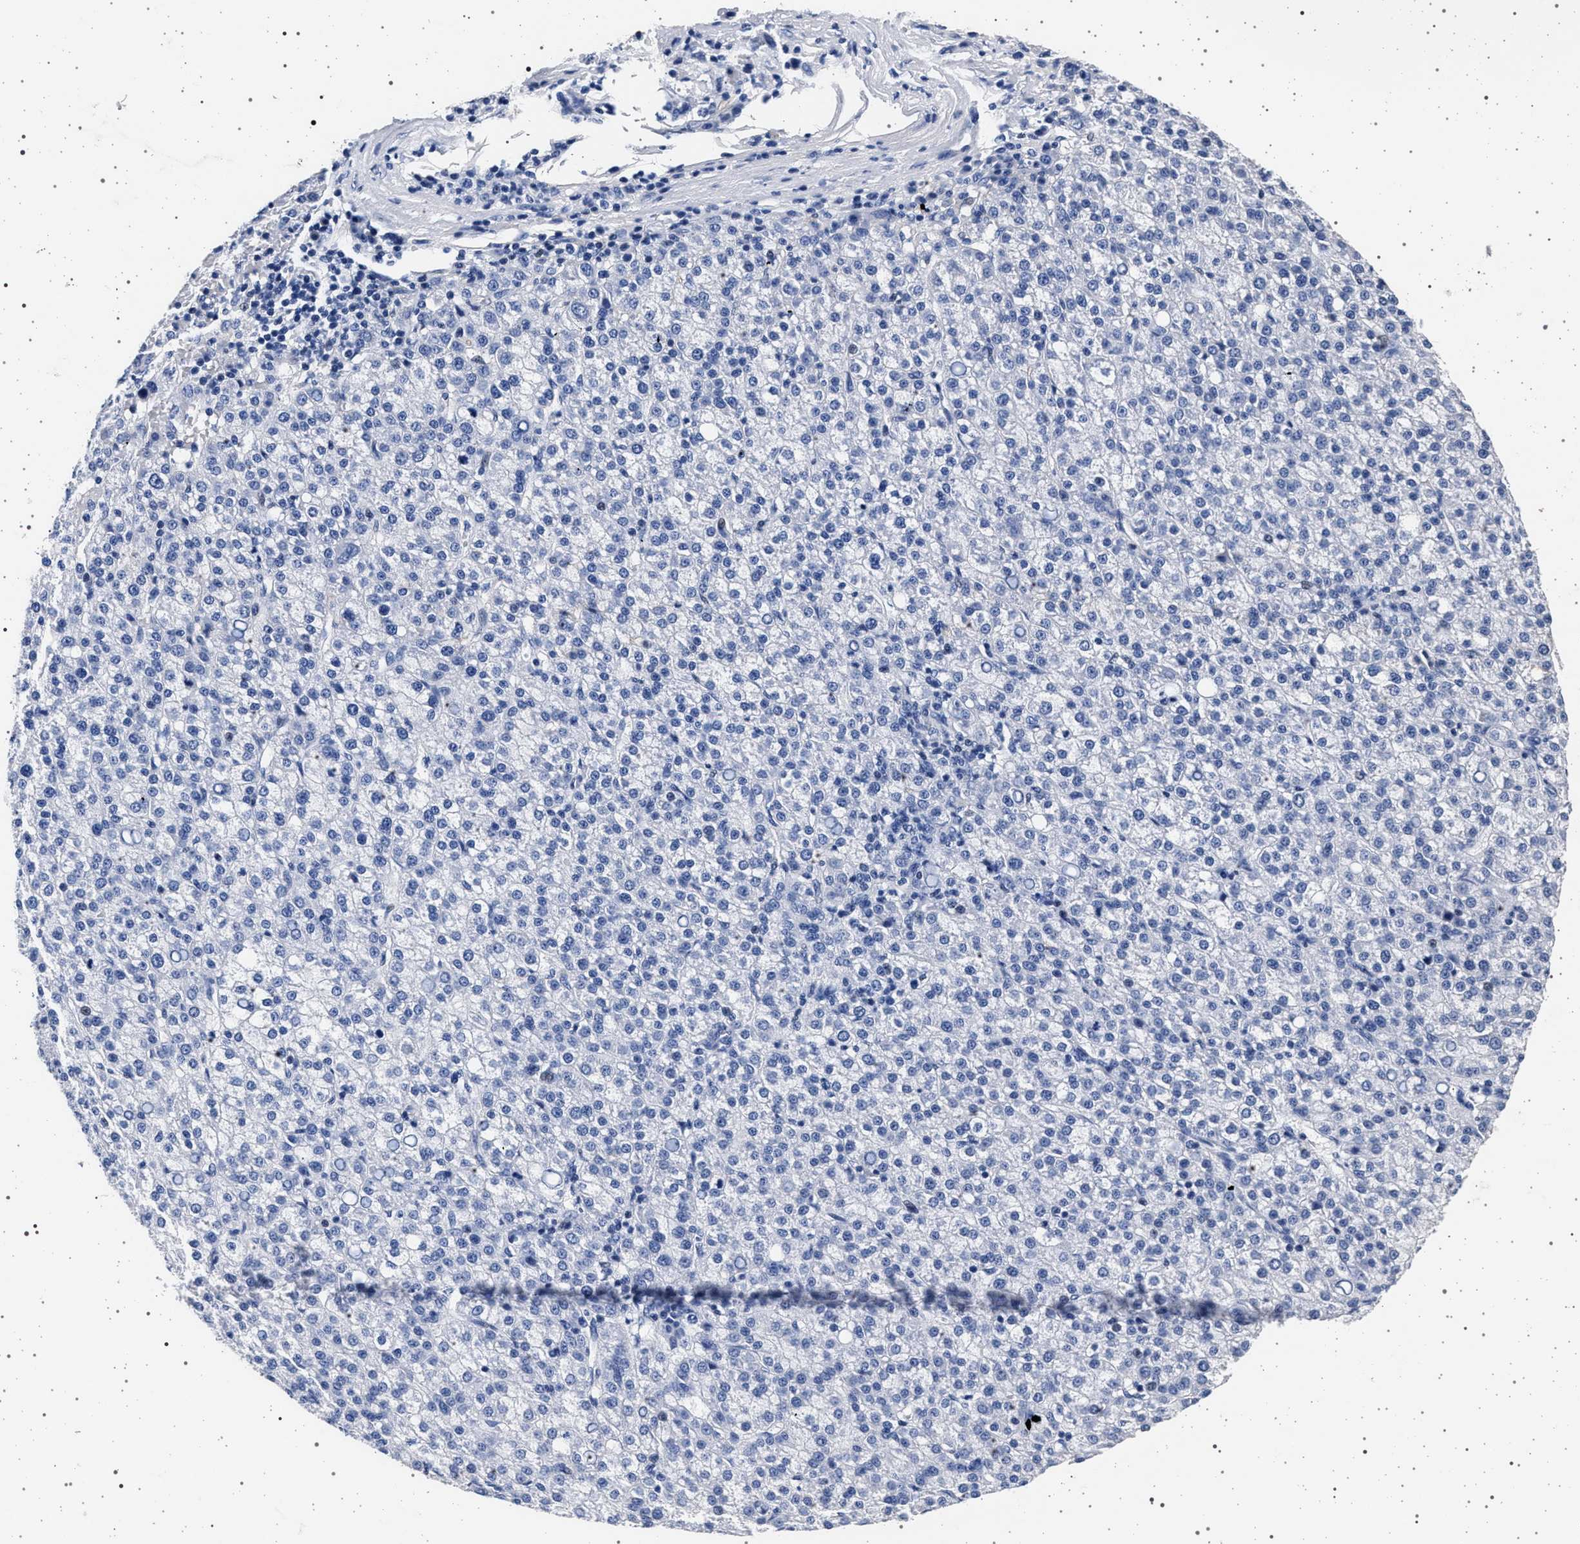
{"staining": {"intensity": "negative", "quantity": "none", "location": "none"}, "tissue": "liver cancer", "cell_type": "Tumor cells", "image_type": "cancer", "snomed": [{"axis": "morphology", "description": "Carcinoma, Hepatocellular, NOS"}, {"axis": "topography", "description": "Liver"}], "caption": "The immunohistochemistry (IHC) photomicrograph has no significant positivity in tumor cells of liver cancer tissue.", "gene": "SLC9A1", "patient": {"sex": "female", "age": 58}}